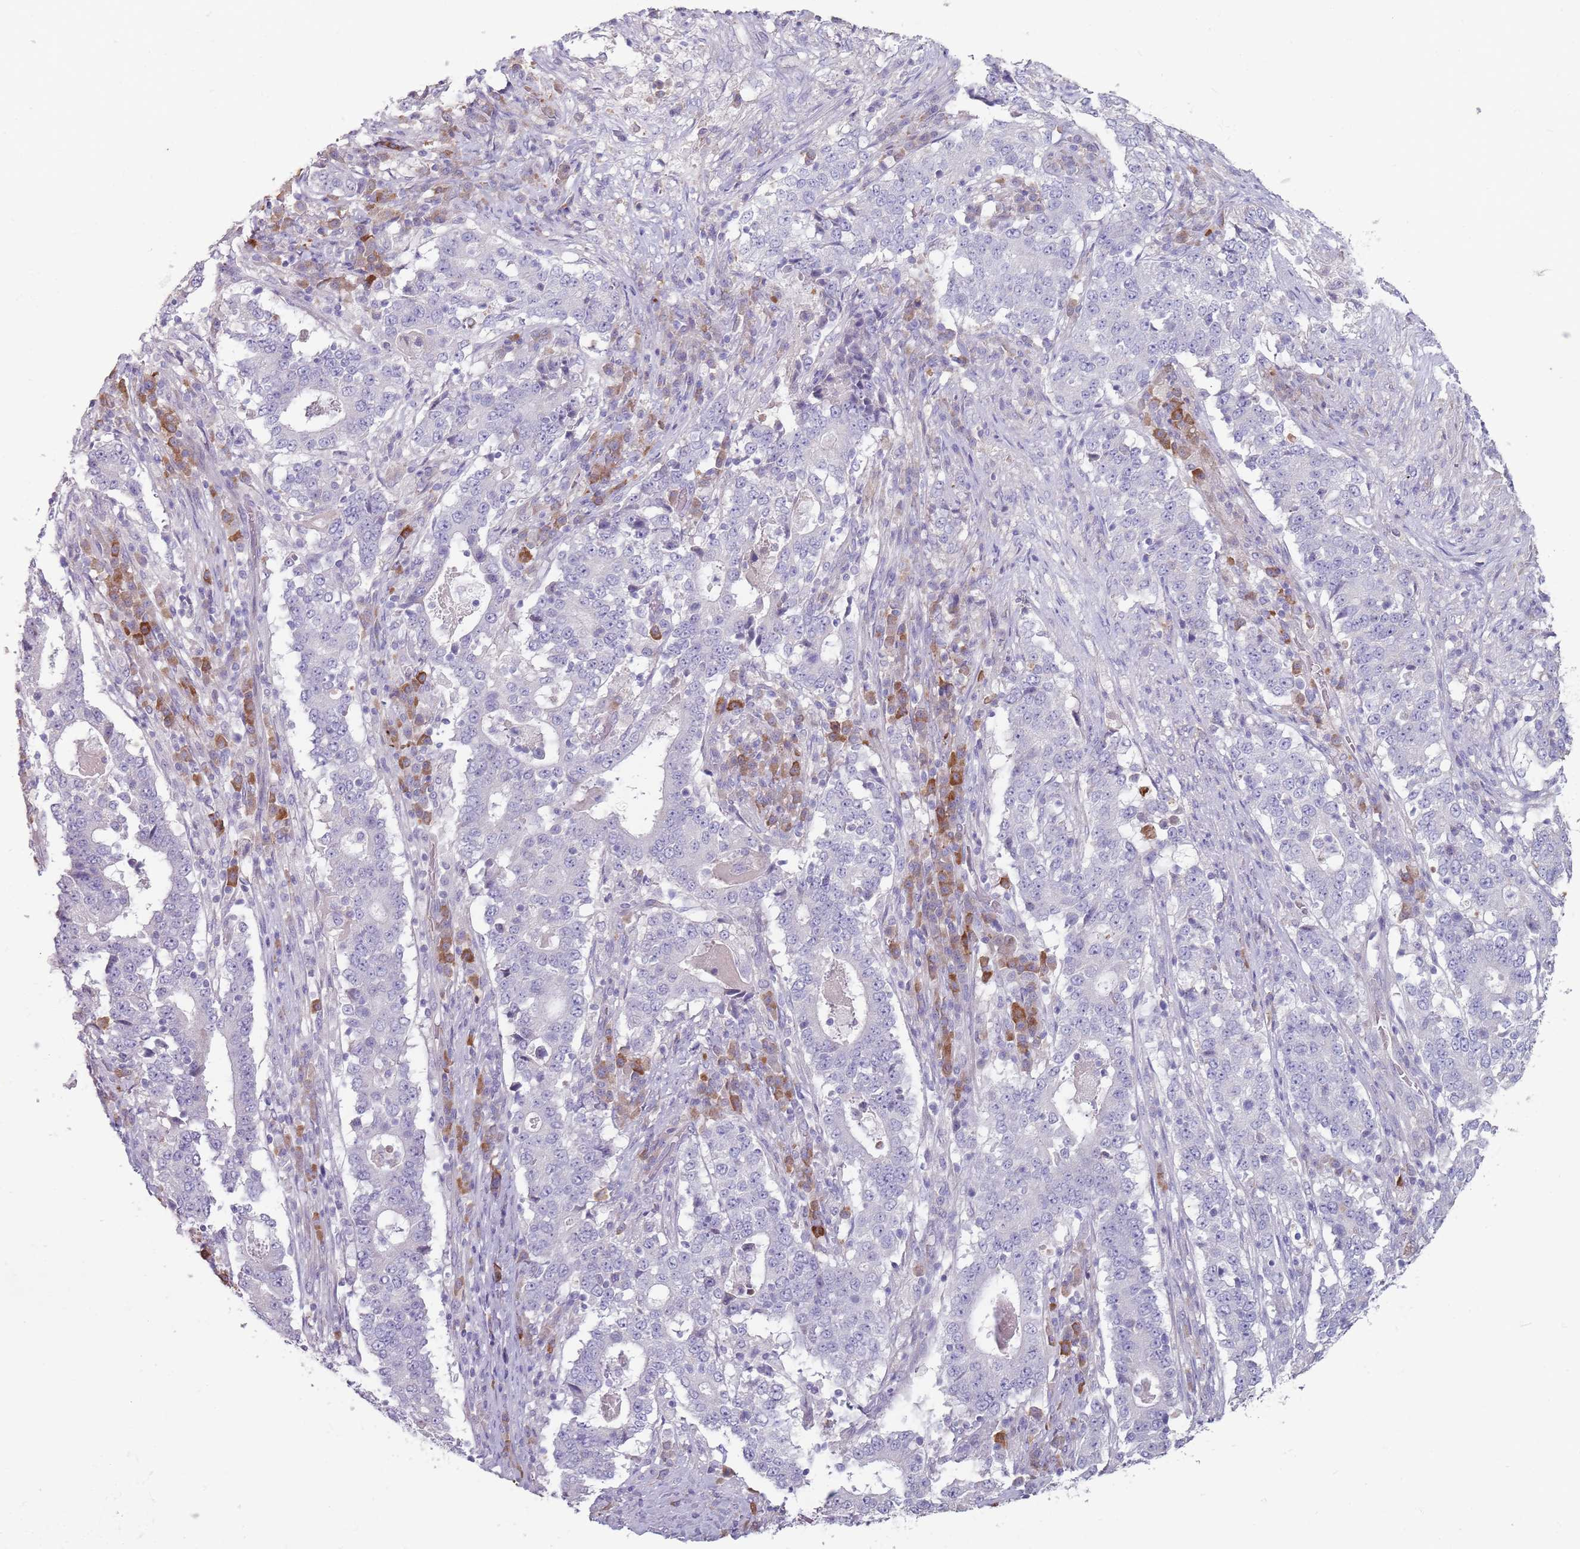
{"staining": {"intensity": "negative", "quantity": "none", "location": "none"}, "tissue": "stomach cancer", "cell_type": "Tumor cells", "image_type": "cancer", "snomed": [{"axis": "morphology", "description": "Adenocarcinoma, NOS"}, {"axis": "topography", "description": "Stomach"}], "caption": "Tumor cells are negative for protein expression in human stomach cancer (adenocarcinoma).", "gene": "DXO", "patient": {"sex": "male", "age": 59}}